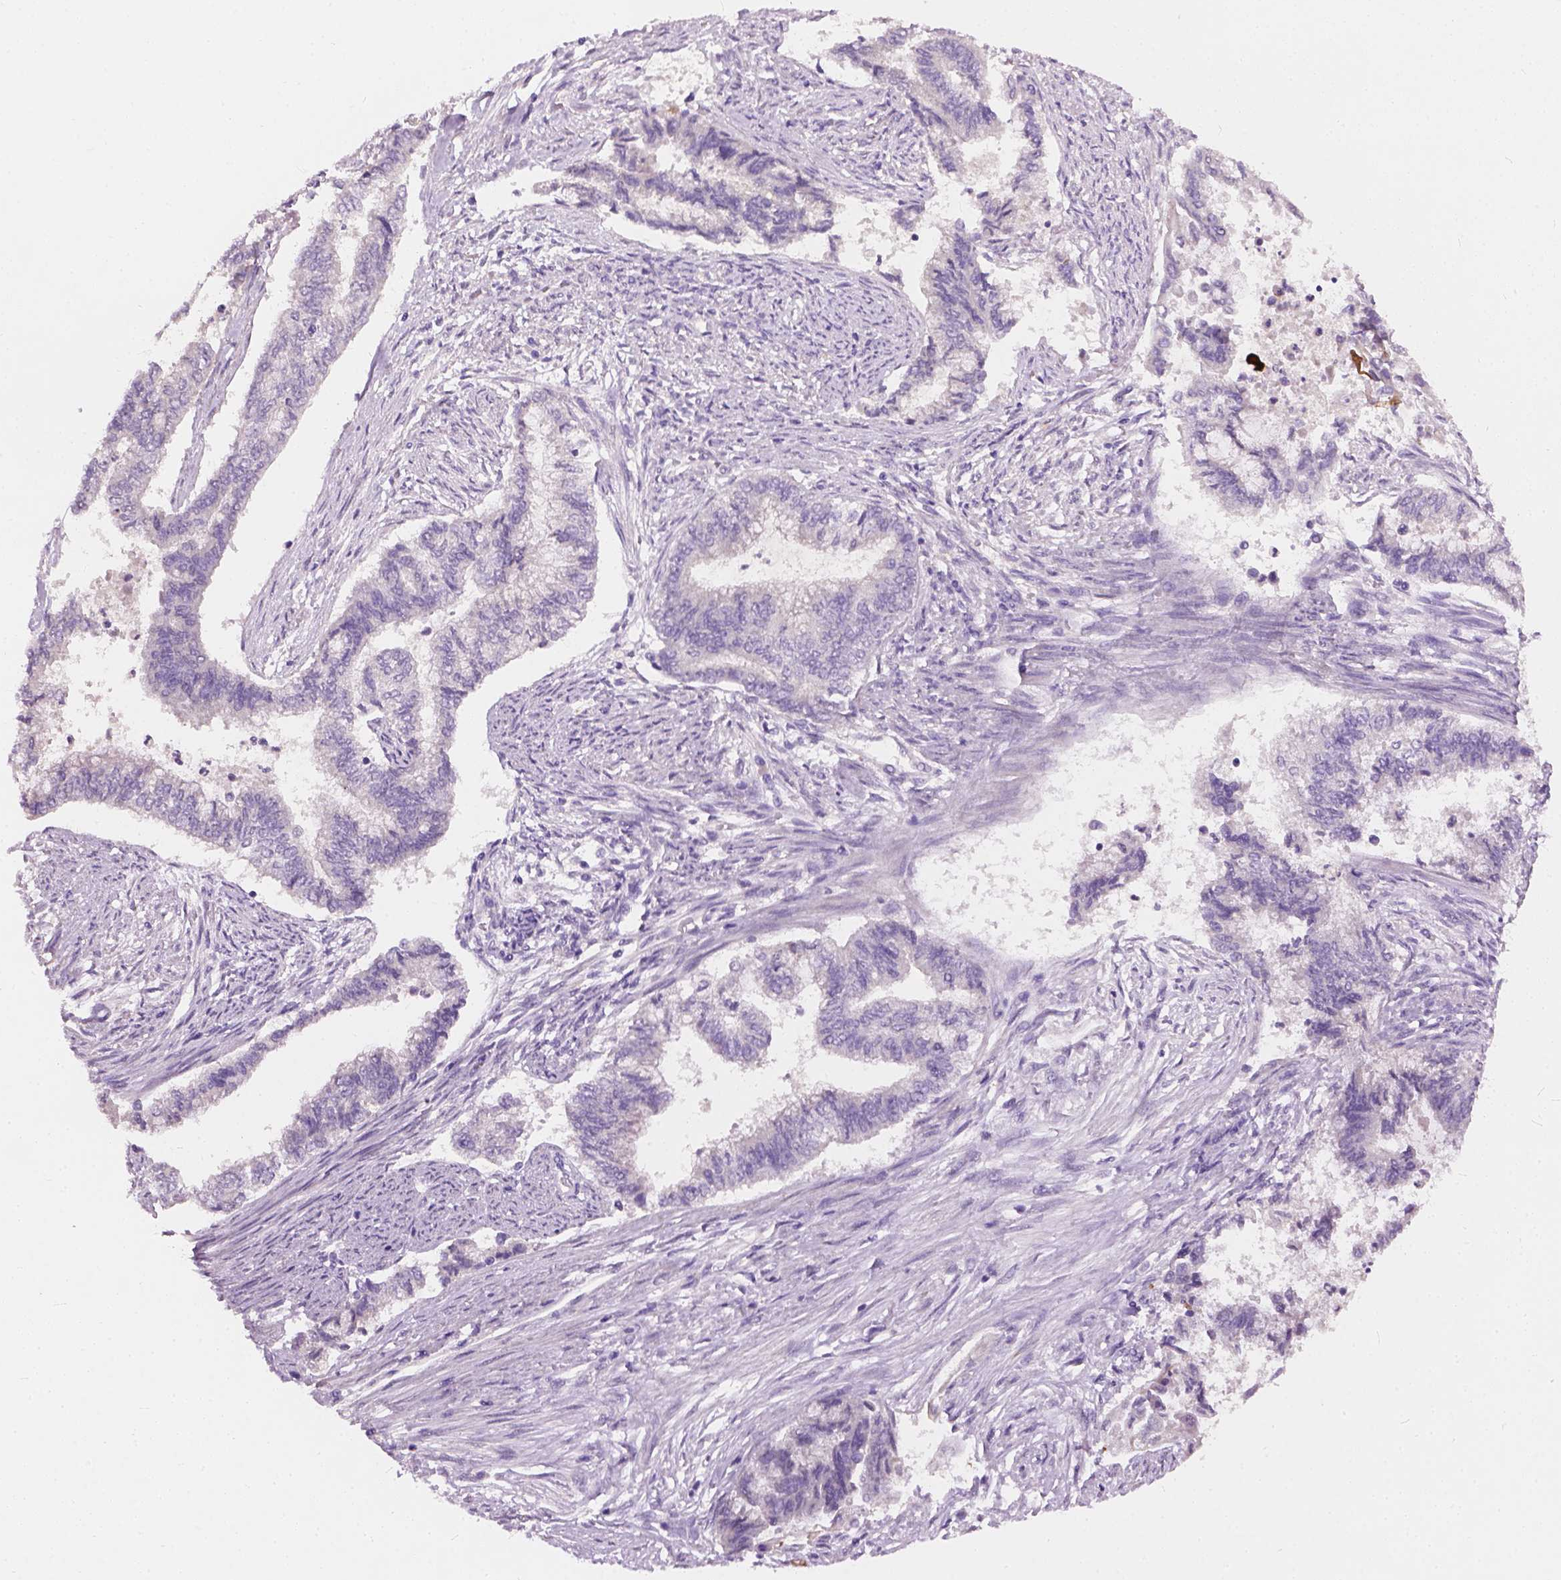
{"staining": {"intensity": "negative", "quantity": "none", "location": "none"}, "tissue": "endometrial cancer", "cell_type": "Tumor cells", "image_type": "cancer", "snomed": [{"axis": "morphology", "description": "Adenocarcinoma, NOS"}, {"axis": "topography", "description": "Endometrium"}], "caption": "Immunohistochemistry (IHC) photomicrograph of human endometrial adenocarcinoma stained for a protein (brown), which displays no staining in tumor cells.", "gene": "KRT17", "patient": {"sex": "female", "age": 65}}